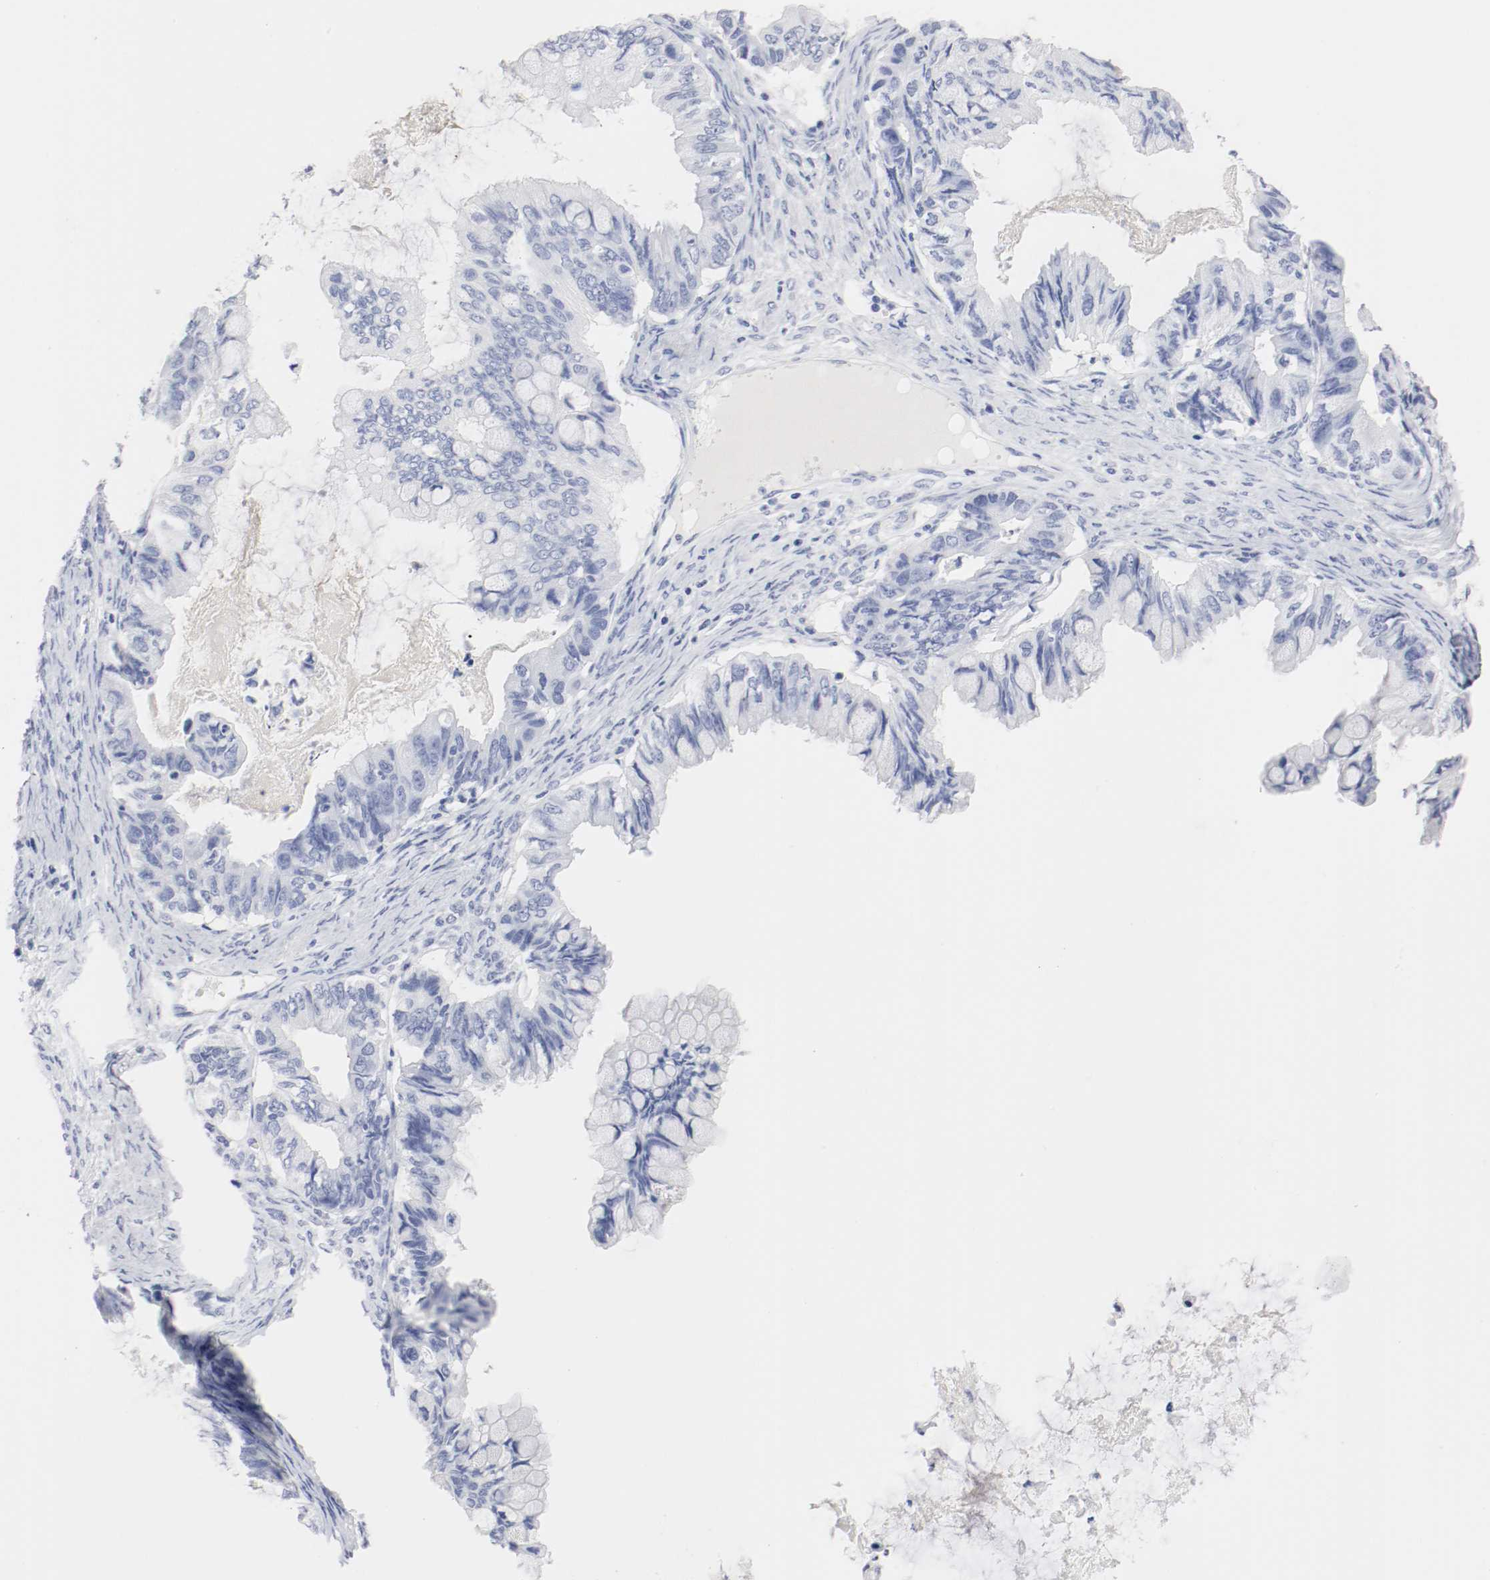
{"staining": {"intensity": "negative", "quantity": "none", "location": "none"}, "tissue": "ovarian cancer", "cell_type": "Tumor cells", "image_type": "cancer", "snomed": [{"axis": "morphology", "description": "Cystadenocarcinoma, mucinous, NOS"}, {"axis": "topography", "description": "Ovary"}], "caption": "The image reveals no significant staining in tumor cells of mucinous cystadenocarcinoma (ovarian).", "gene": "GAD1", "patient": {"sex": "female", "age": 80}}